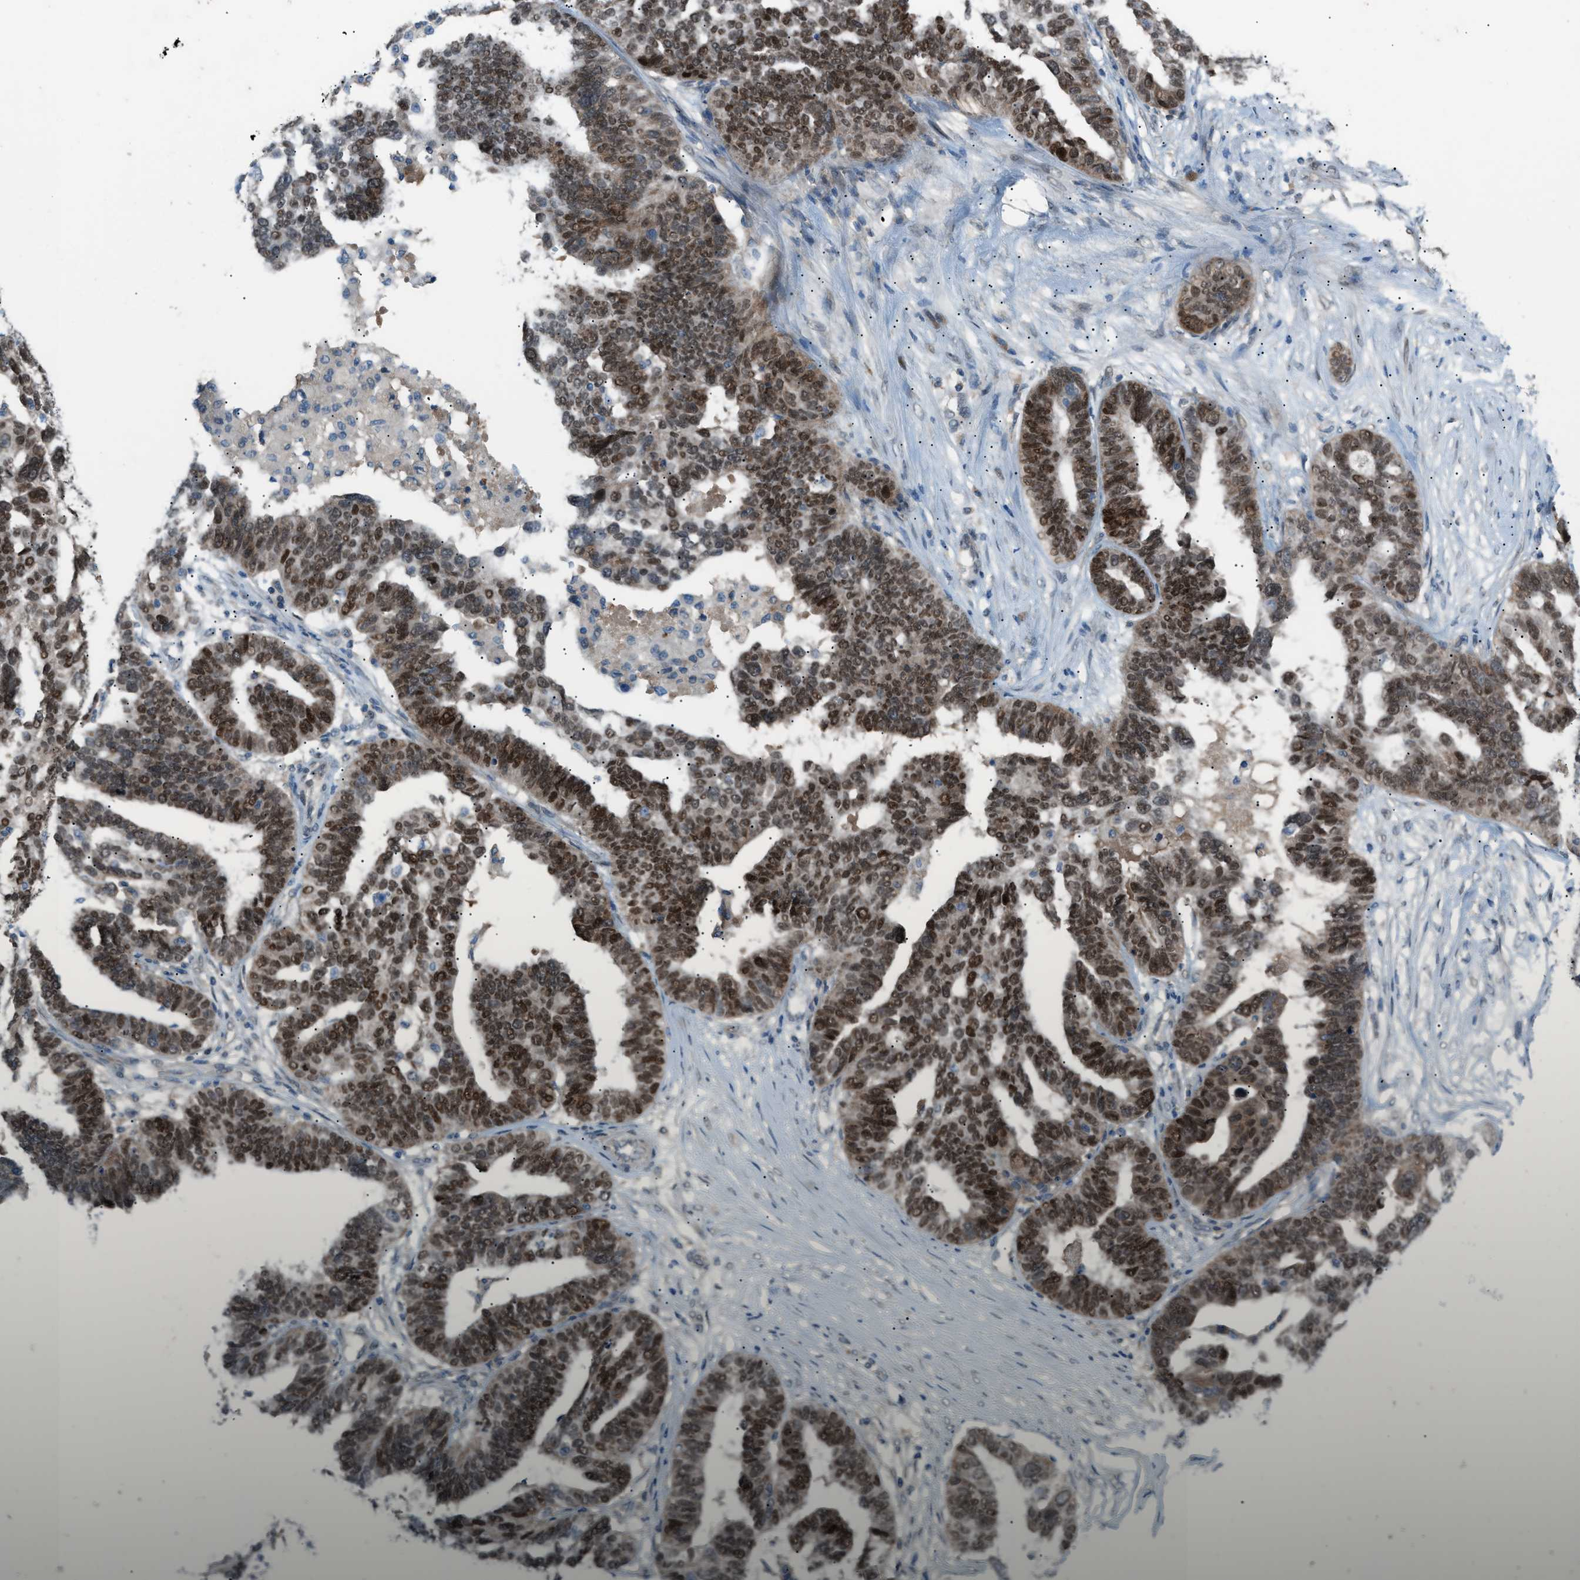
{"staining": {"intensity": "strong", "quantity": ">75%", "location": "nuclear"}, "tissue": "ovarian cancer", "cell_type": "Tumor cells", "image_type": "cancer", "snomed": [{"axis": "morphology", "description": "Cystadenocarcinoma, serous, NOS"}, {"axis": "topography", "description": "Ovary"}], "caption": "Ovarian cancer stained with a brown dye displays strong nuclear positive staining in approximately >75% of tumor cells.", "gene": "DYRK1A", "patient": {"sex": "female", "age": 59}}